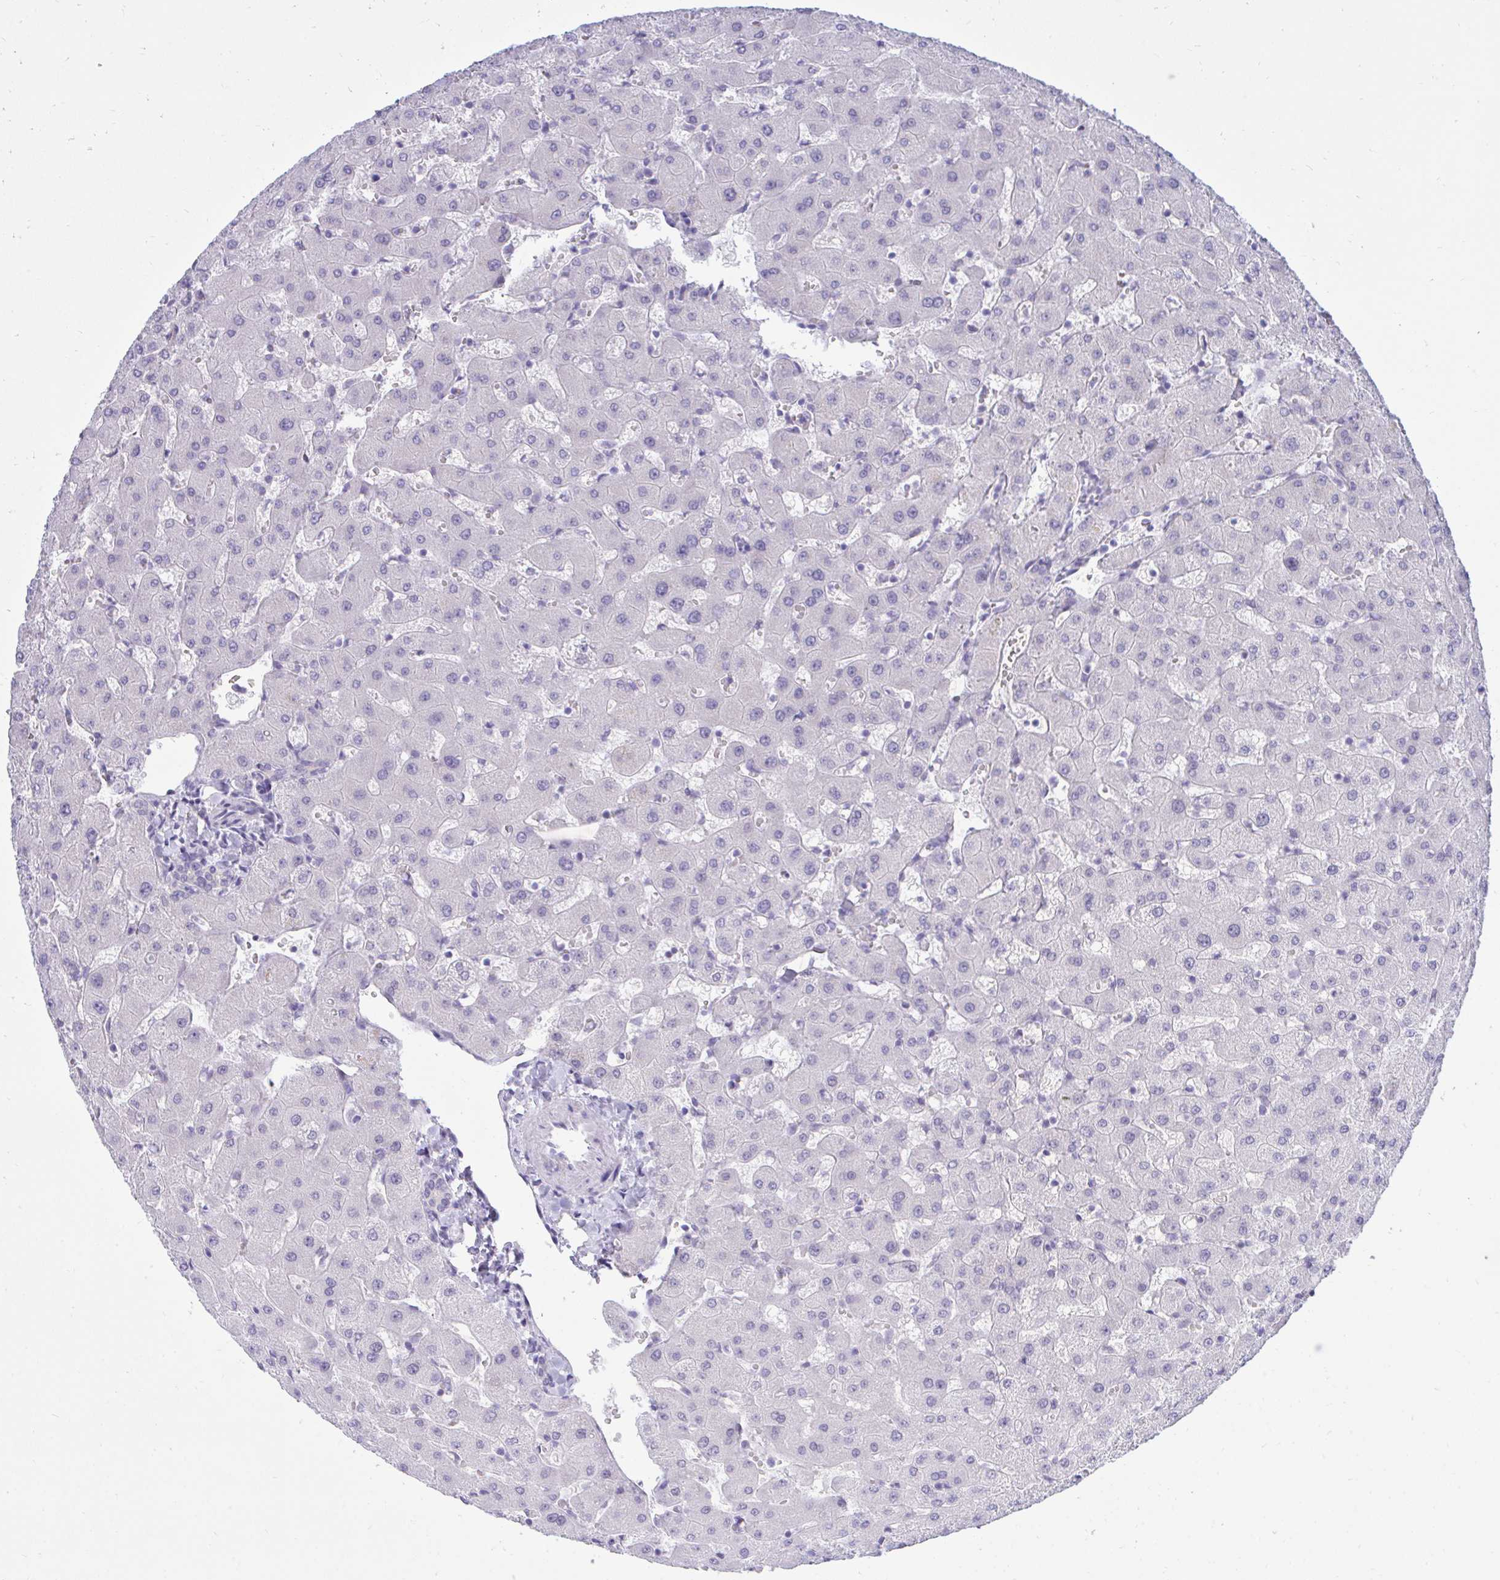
{"staining": {"intensity": "negative", "quantity": "none", "location": "none"}, "tissue": "liver", "cell_type": "Cholangiocytes", "image_type": "normal", "snomed": [{"axis": "morphology", "description": "Normal tissue, NOS"}, {"axis": "topography", "description": "Liver"}], "caption": "The image shows no staining of cholangiocytes in normal liver.", "gene": "CSE1L", "patient": {"sex": "female", "age": 63}}